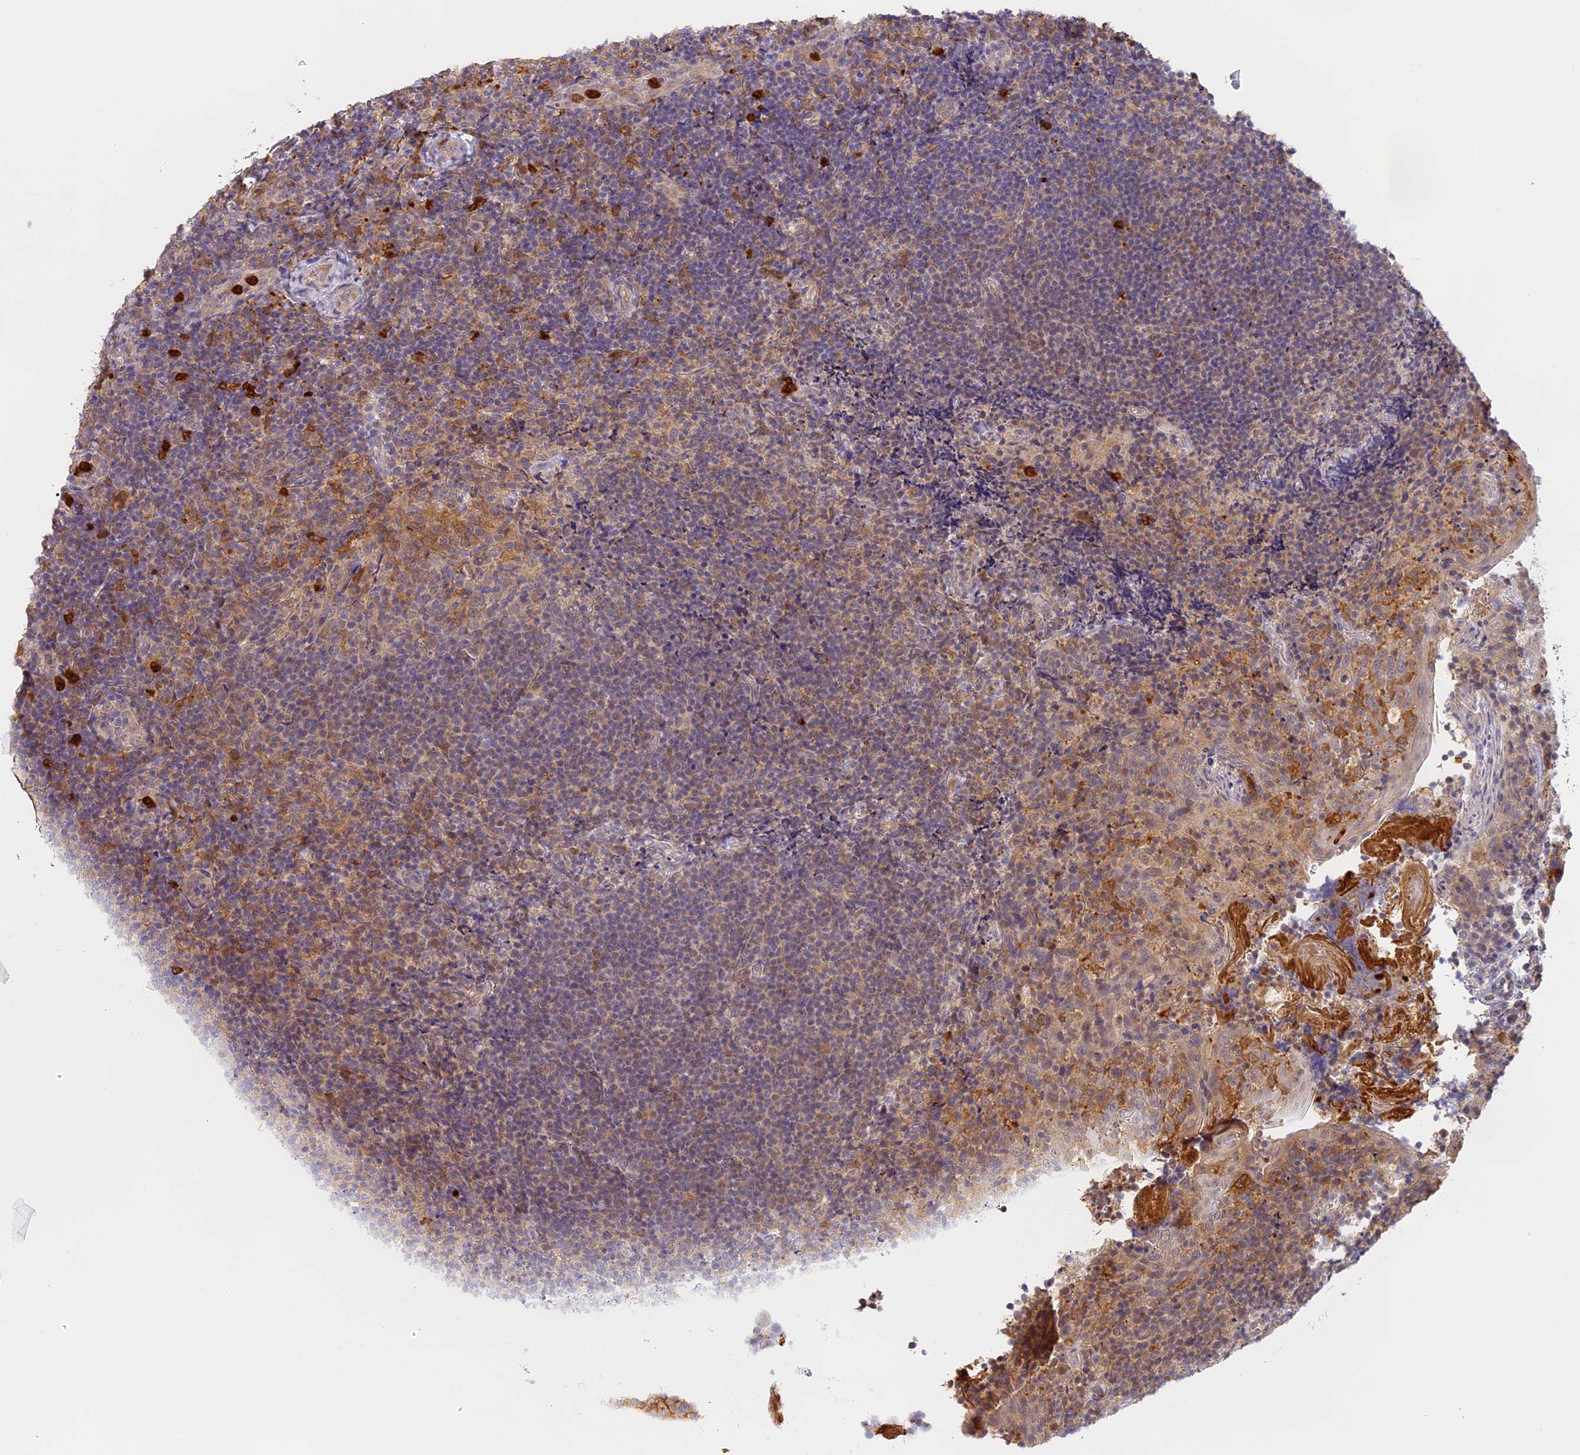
{"staining": {"intensity": "moderate", "quantity": "<25%", "location": "none"}, "tissue": "tonsil", "cell_type": "Germinal center cells", "image_type": "normal", "snomed": [{"axis": "morphology", "description": "Normal tissue, NOS"}, {"axis": "topography", "description": "Tonsil"}], "caption": "Germinal center cells show low levels of moderate None expression in approximately <25% of cells in benign tonsil. (IHC, brightfield microscopy, high magnification).", "gene": "NCF4", "patient": {"sex": "female", "age": 10}}